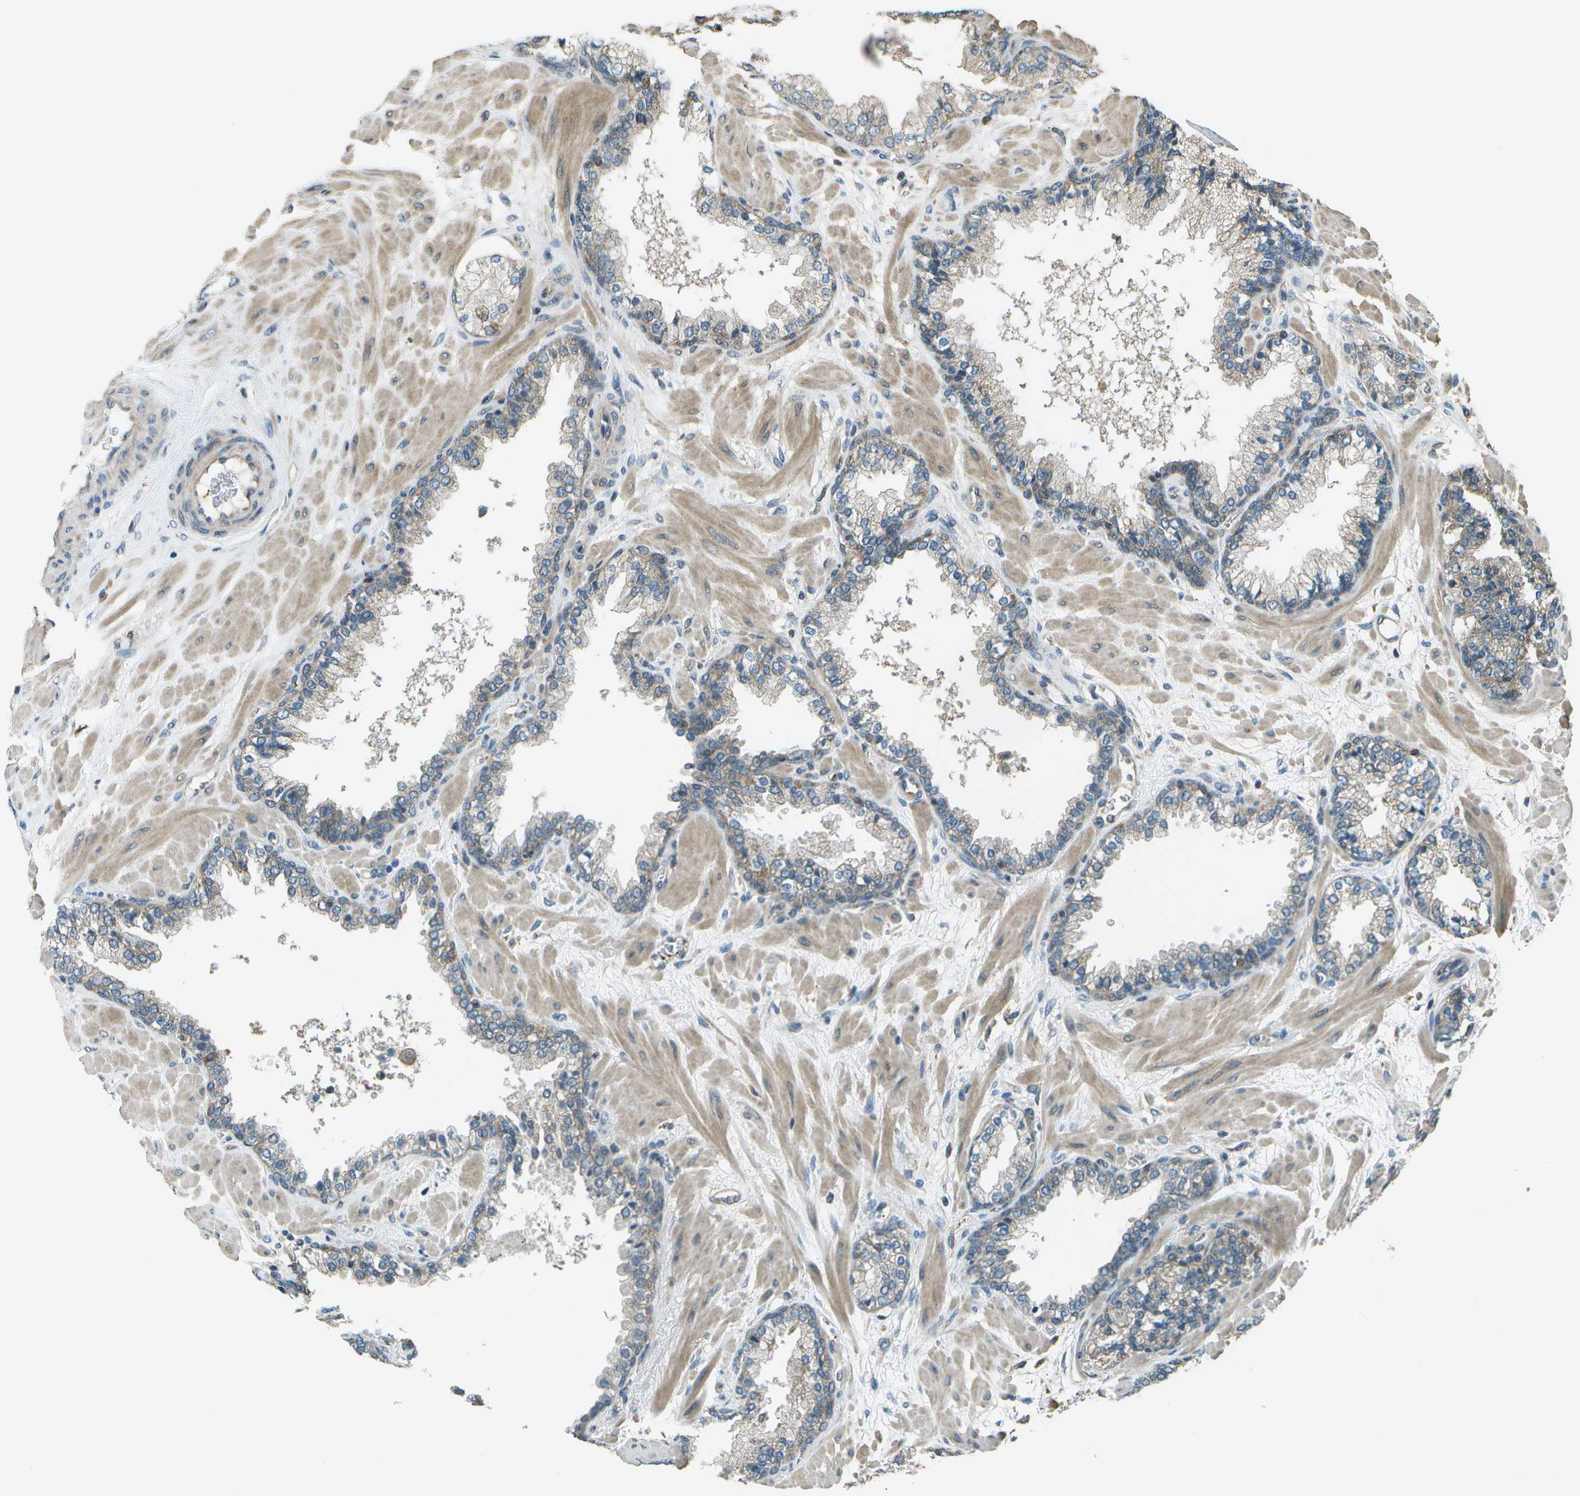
{"staining": {"intensity": "negative", "quantity": "none", "location": "none"}, "tissue": "prostate cancer", "cell_type": "Tumor cells", "image_type": "cancer", "snomed": [{"axis": "morphology", "description": "Adenocarcinoma, Low grade"}, {"axis": "topography", "description": "Prostate"}], "caption": "This is an immunohistochemistry (IHC) photomicrograph of prostate cancer. There is no staining in tumor cells.", "gene": "PLPBP", "patient": {"sex": "male", "age": 63}}